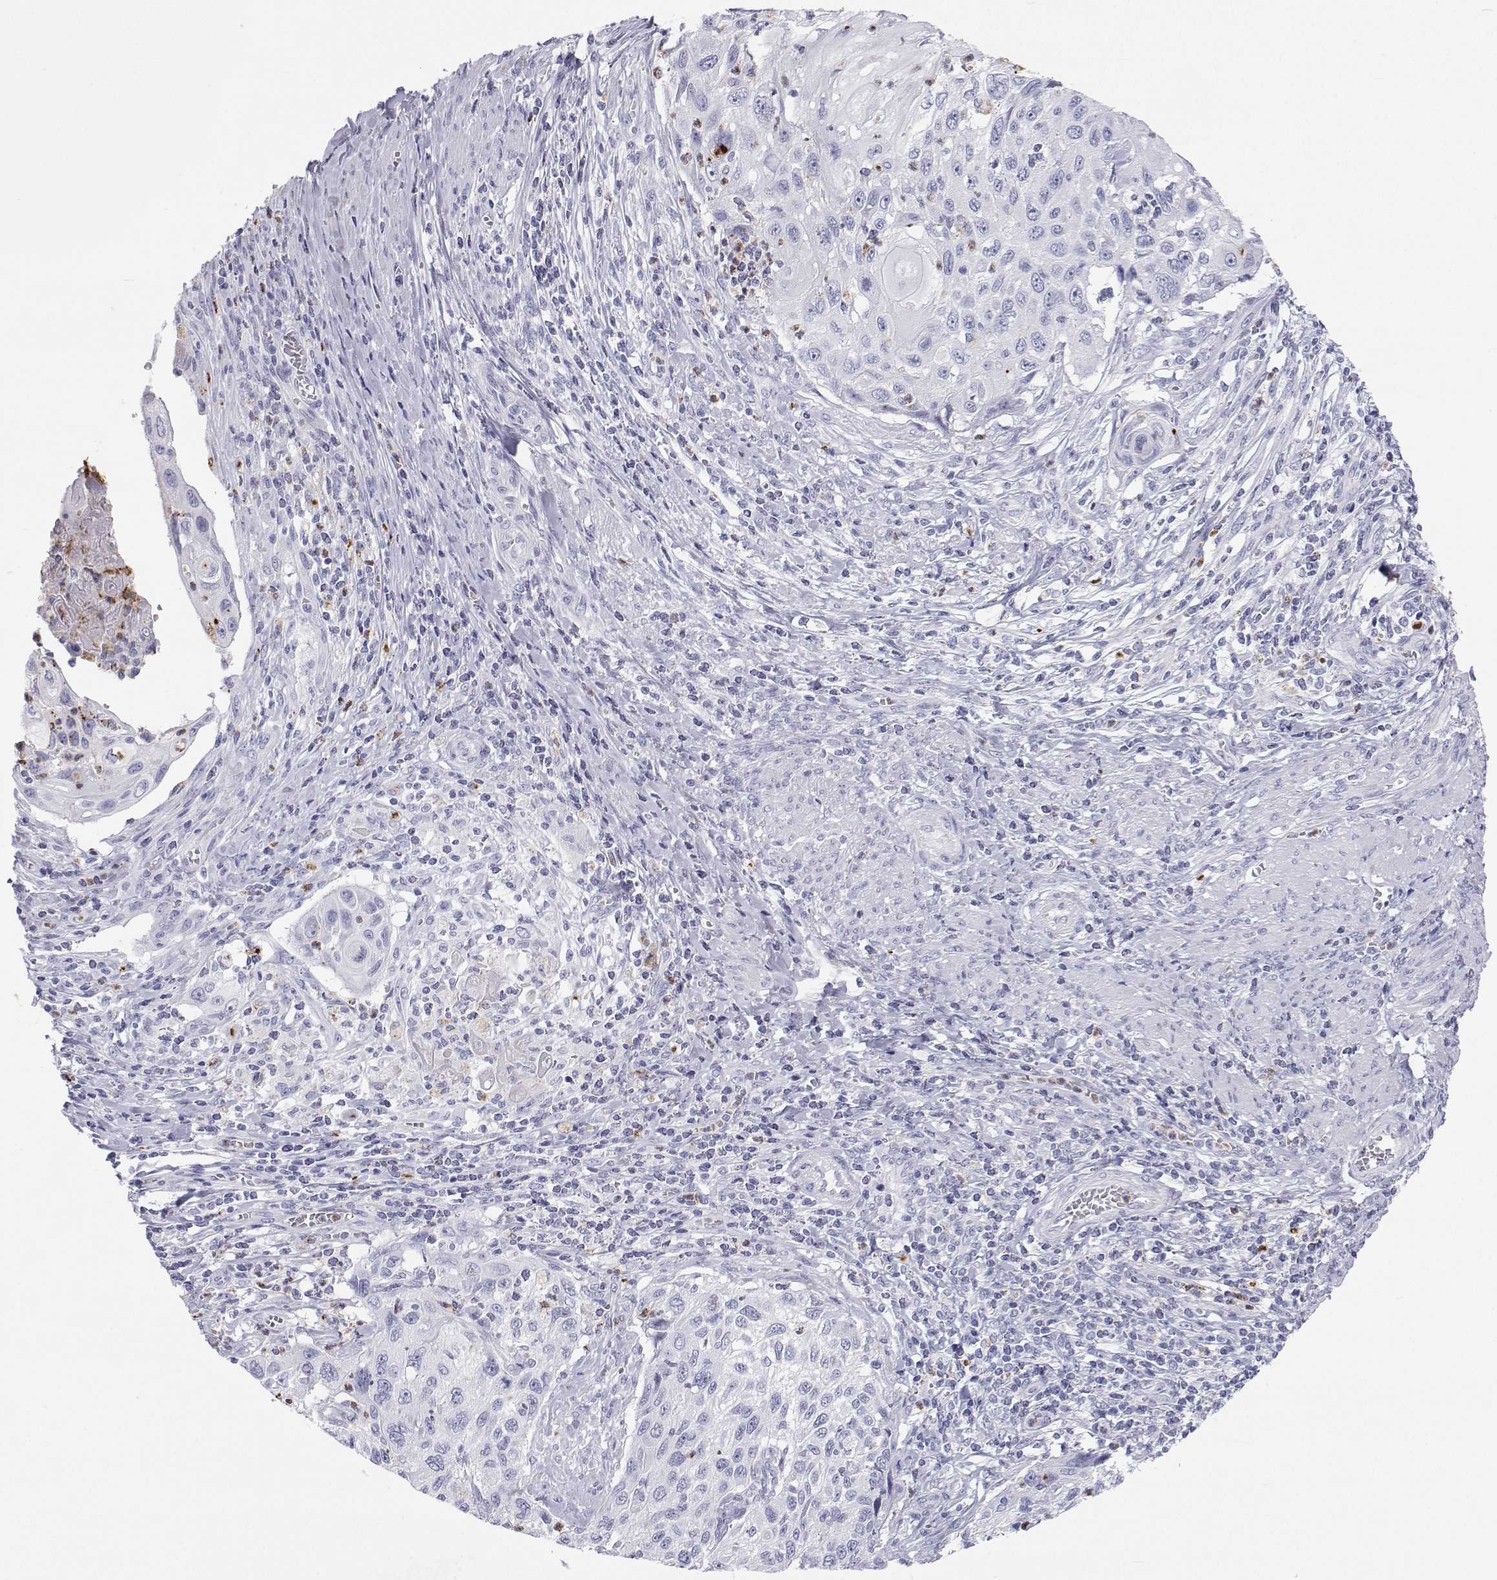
{"staining": {"intensity": "negative", "quantity": "none", "location": "none"}, "tissue": "cervical cancer", "cell_type": "Tumor cells", "image_type": "cancer", "snomed": [{"axis": "morphology", "description": "Squamous cell carcinoma, NOS"}, {"axis": "topography", "description": "Cervix"}], "caption": "Immunohistochemistry (IHC) histopathology image of squamous cell carcinoma (cervical) stained for a protein (brown), which displays no staining in tumor cells. (Stains: DAB immunohistochemistry with hematoxylin counter stain, Microscopy: brightfield microscopy at high magnification).", "gene": "SFTPB", "patient": {"sex": "female", "age": 70}}